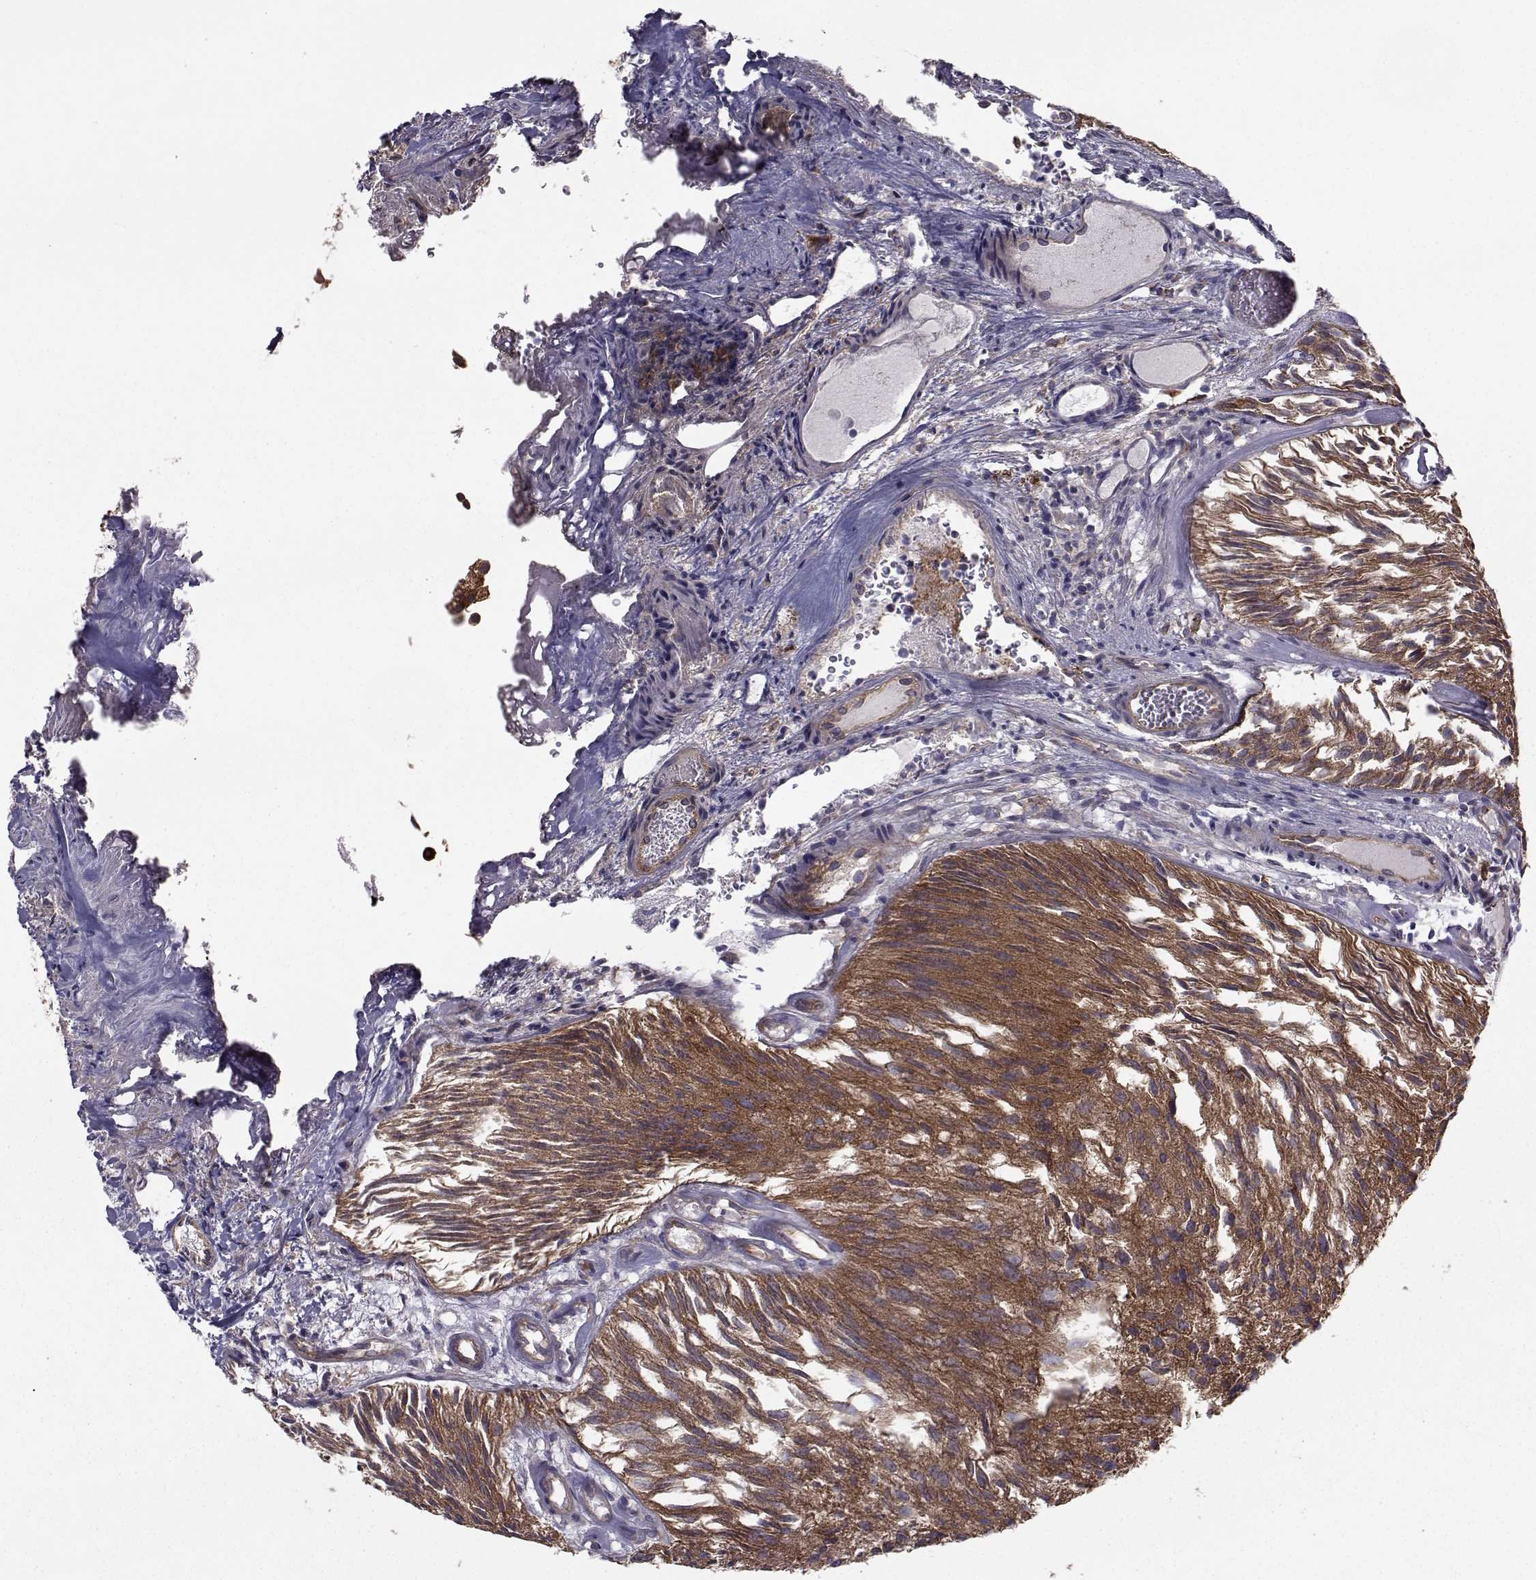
{"staining": {"intensity": "strong", "quantity": ">75%", "location": "cytoplasmic/membranous"}, "tissue": "urothelial cancer", "cell_type": "Tumor cells", "image_type": "cancer", "snomed": [{"axis": "morphology", "description": "Urothelial carcinoma, Low grade"}, {"axis": "topography", "description": "Urinary bladder"}], "caption": "IHC staining of low-grade urothelial carcinoma, which reveals high levels of strong cytoplasmic/membranous positivity in approximately >75% of tumor cells indicating strong cytoplasmic/membranous protein staining. The staining was performed using DAB (3,3'-diaminobenzidine) (brown) for protein detection and nuclei were counterstained in hematoxylin (blue).", "gene": "TRIP10", "patient": {"sex": "female", "age": 87}}